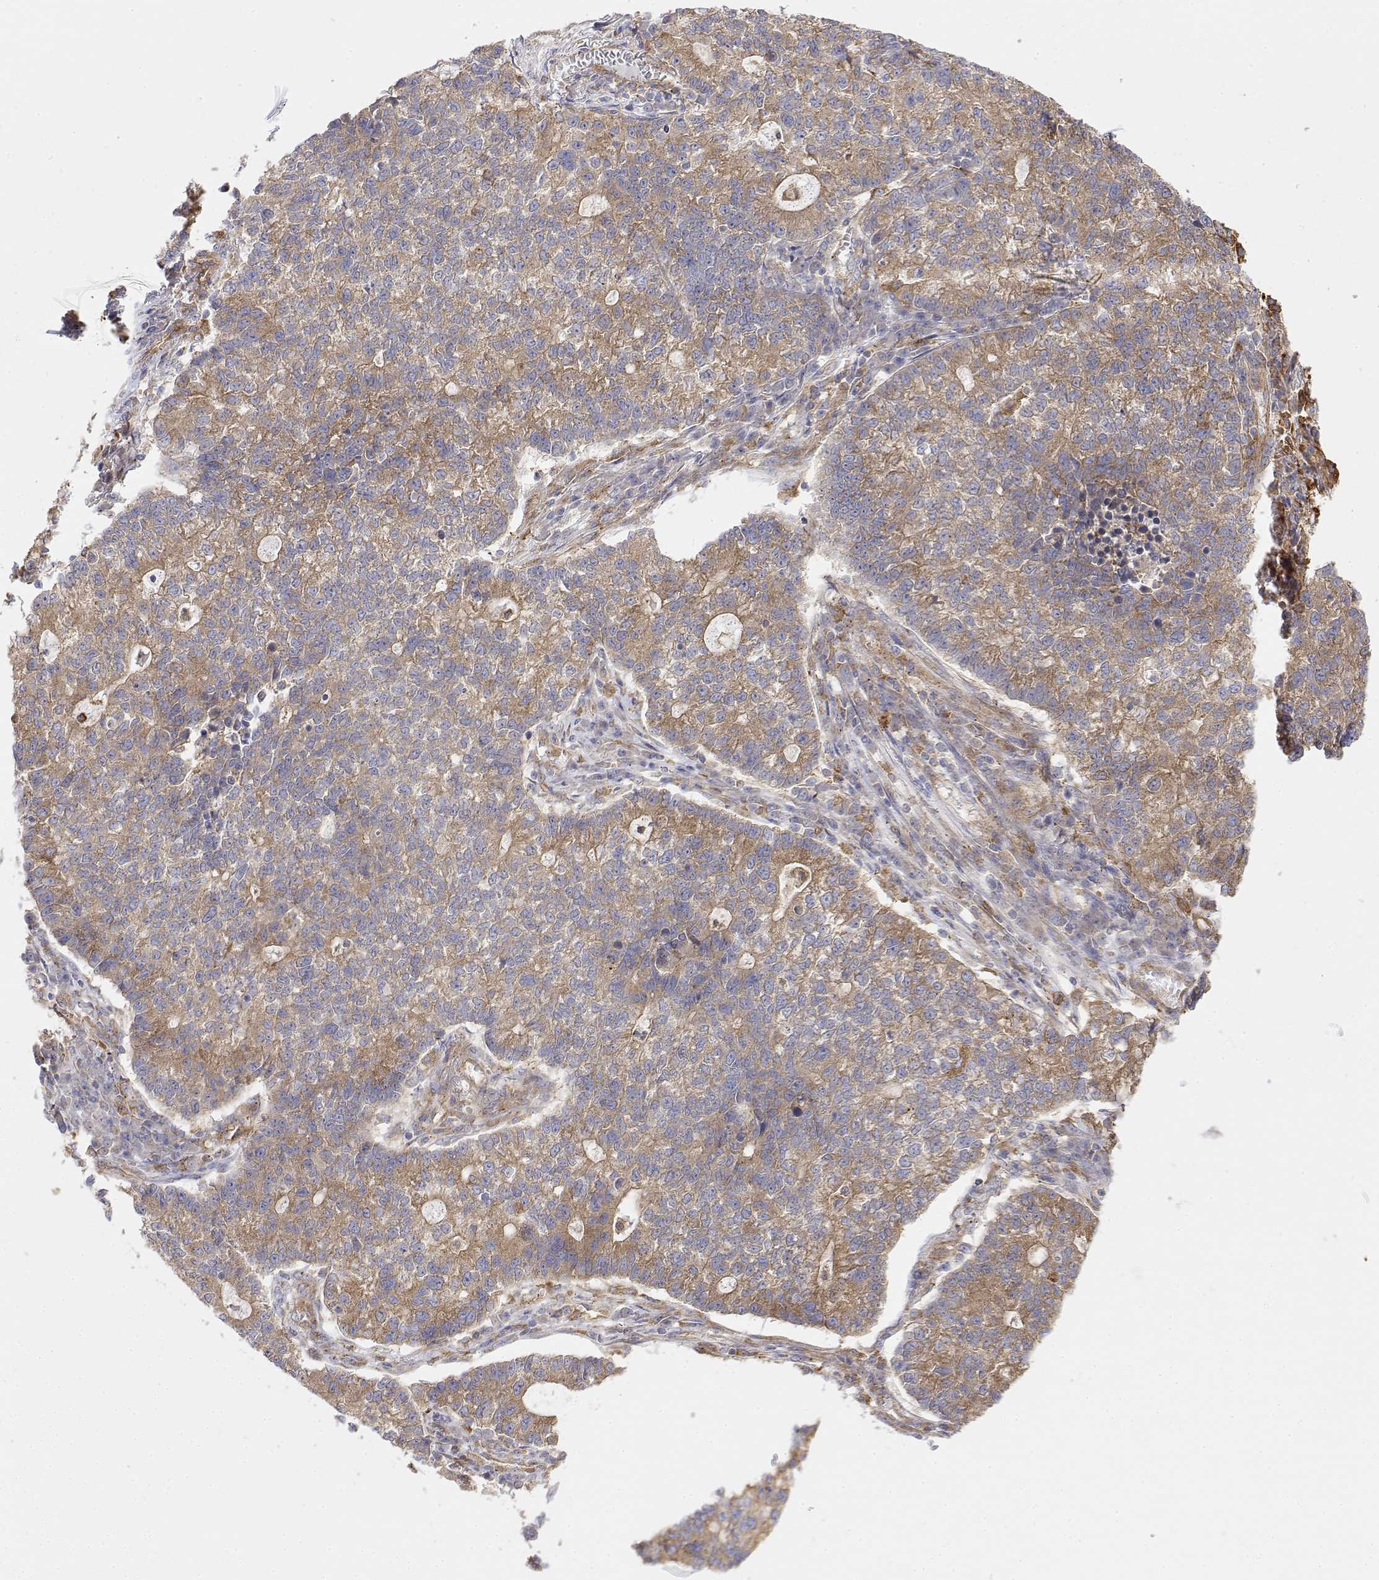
{"staining": {"intensity": "moderate", "quantity": ">75%", "location": "cytoplasmic/membranous"}, "tissue": "lung cancer", "cell_type": "Tumor cells", "image_type": "cancer", "snomed": [{"axis": "morphology", "description": "Adenocarcinoma, NOS"}, {"axis": "topography", "description": "Lung"}], "caption": "Immunohistochemical staining of human lung cancer reveals moderate cytoplasmic/membranous protein expression in about >75% of tumor cells.", "gene": "PACSIN2", "patient": {"sex": "male", "age": 57}}